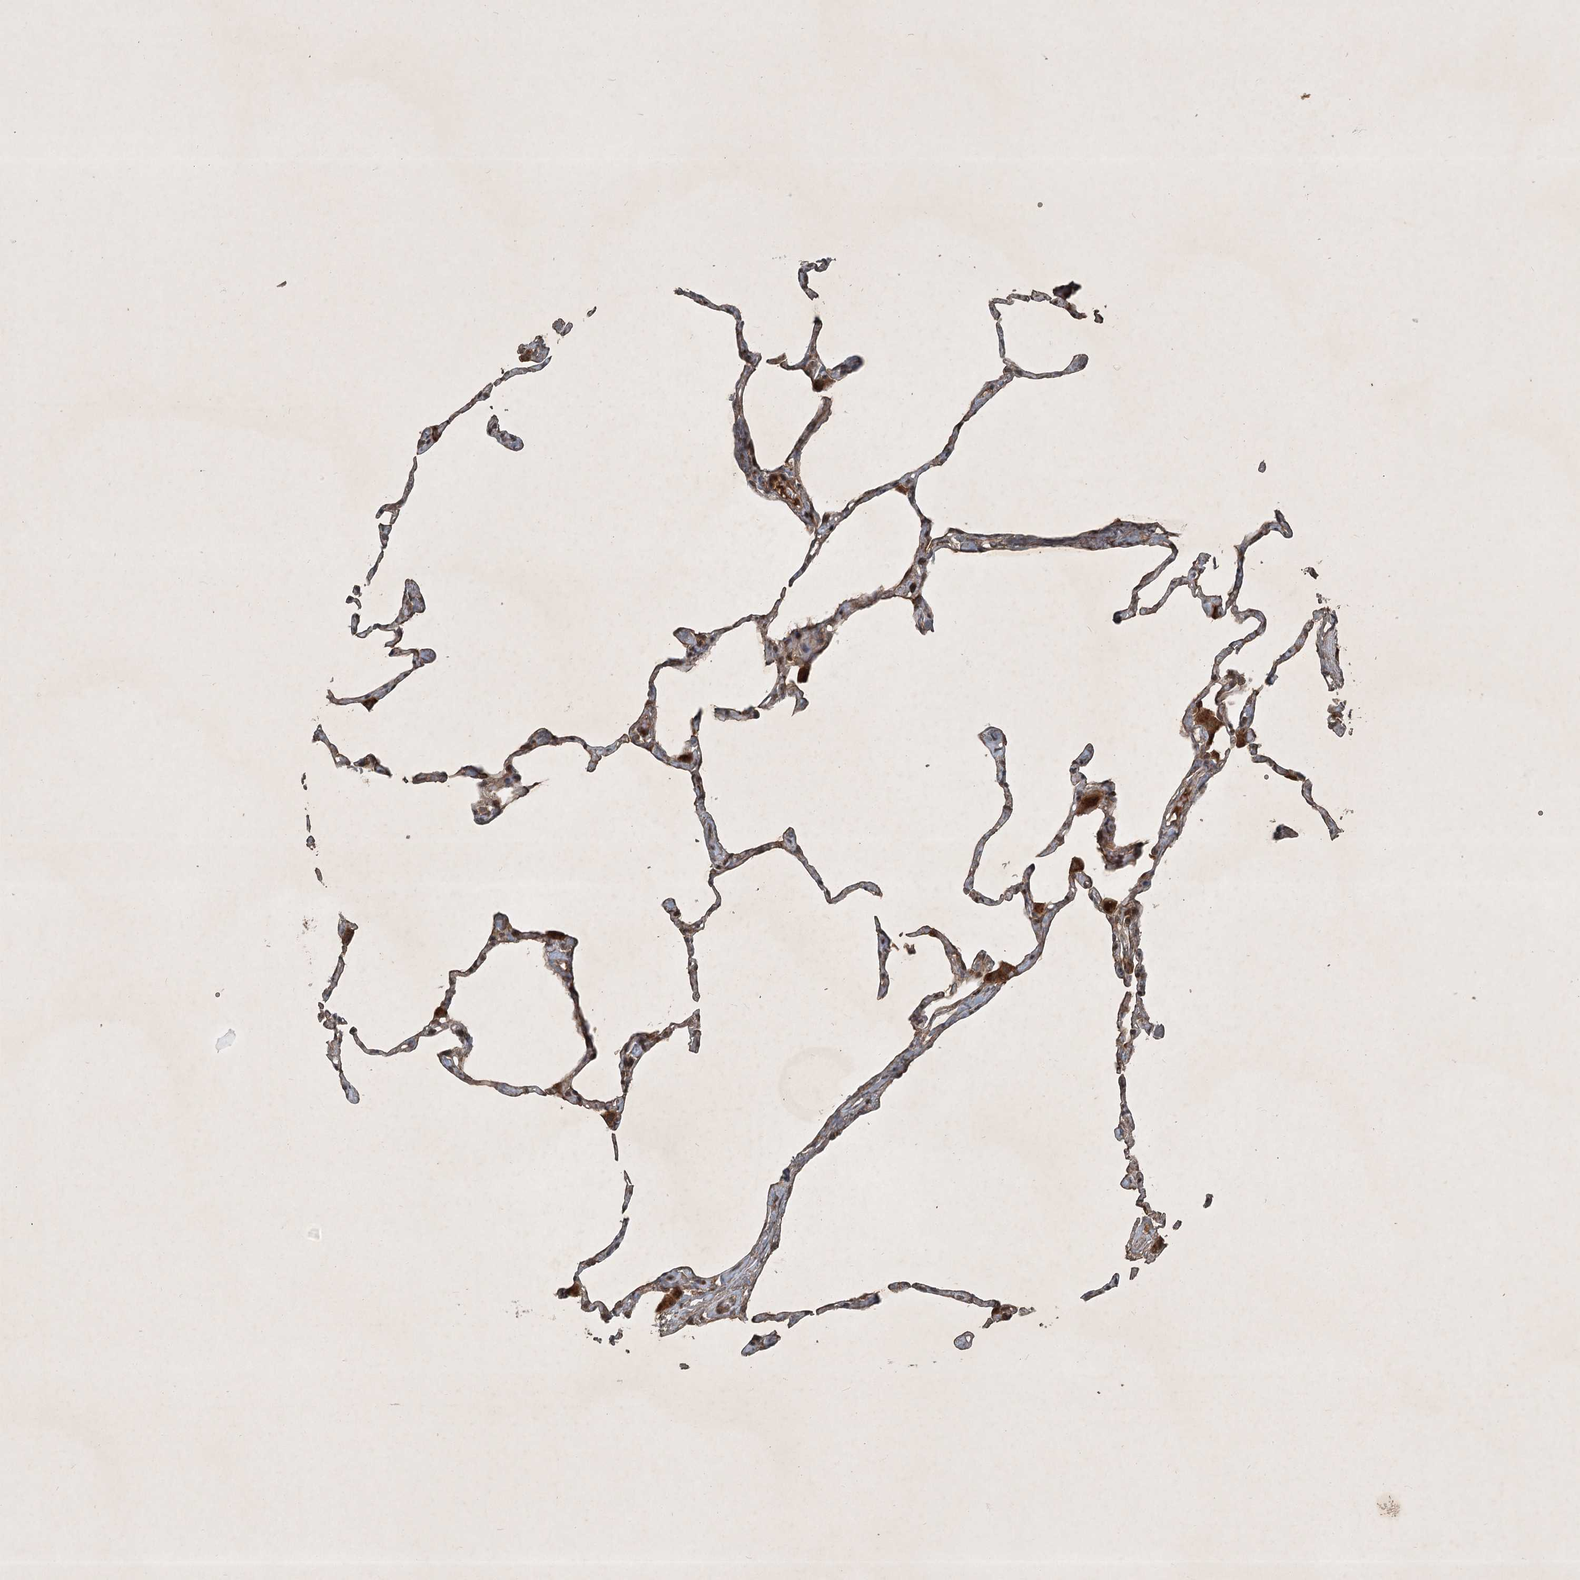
{"staining": {"intensity": "weak", "quantity": ">75%", "location": "cytoplasmic/membranous"}, "tissue": "lung", "cell_type": "Alveolar cells", "image_type": "normal", "snomed": [{"axis": "morphology", "description": "Normal tissue, NOS"}, {"axis": "topography", "description": "Lung"}], "caption": "Human lung stained with a protein marker reveals weak staining in alveolar cells.", "gene": "UNC93A", "patient": {"sex": "male", "age": 65}}